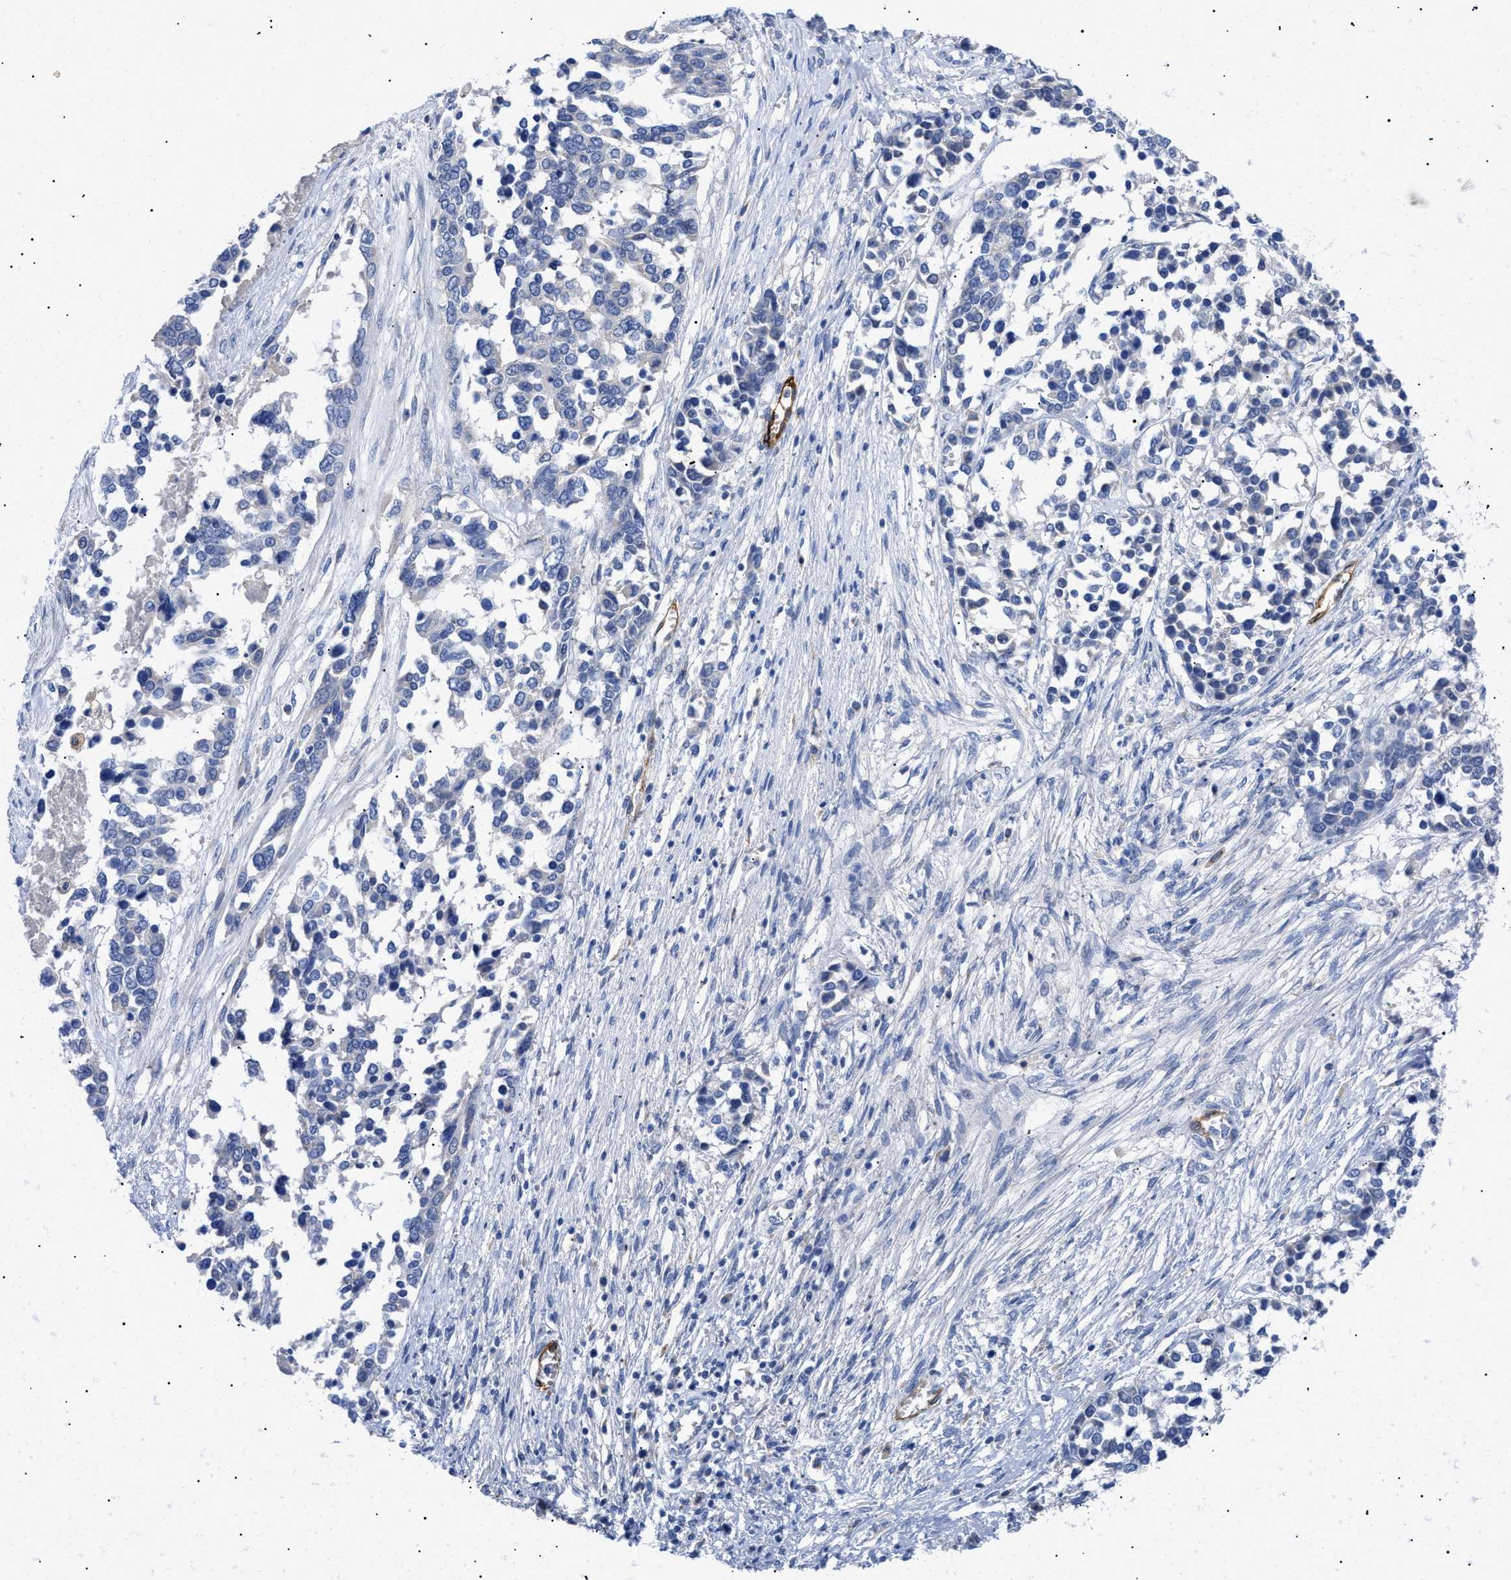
{"staining": {"intensity": "negative", "quantity": "none", "location": "none"}, "tissue": "ovarian cancer", "cell_type": "Tumor cells", "image_type": "cancer", "snomed": [{"axis": "morphology", "description": "Cystadenocarcinoma, serous, NOS"}, {"axis": "topography", "description": "Ovary"}], "caption": "Tumor cells are negative for brown protein staining in ovarian cancer.", "gene": "ACKR1", "patient": {"sex": "female", "age": 44}}